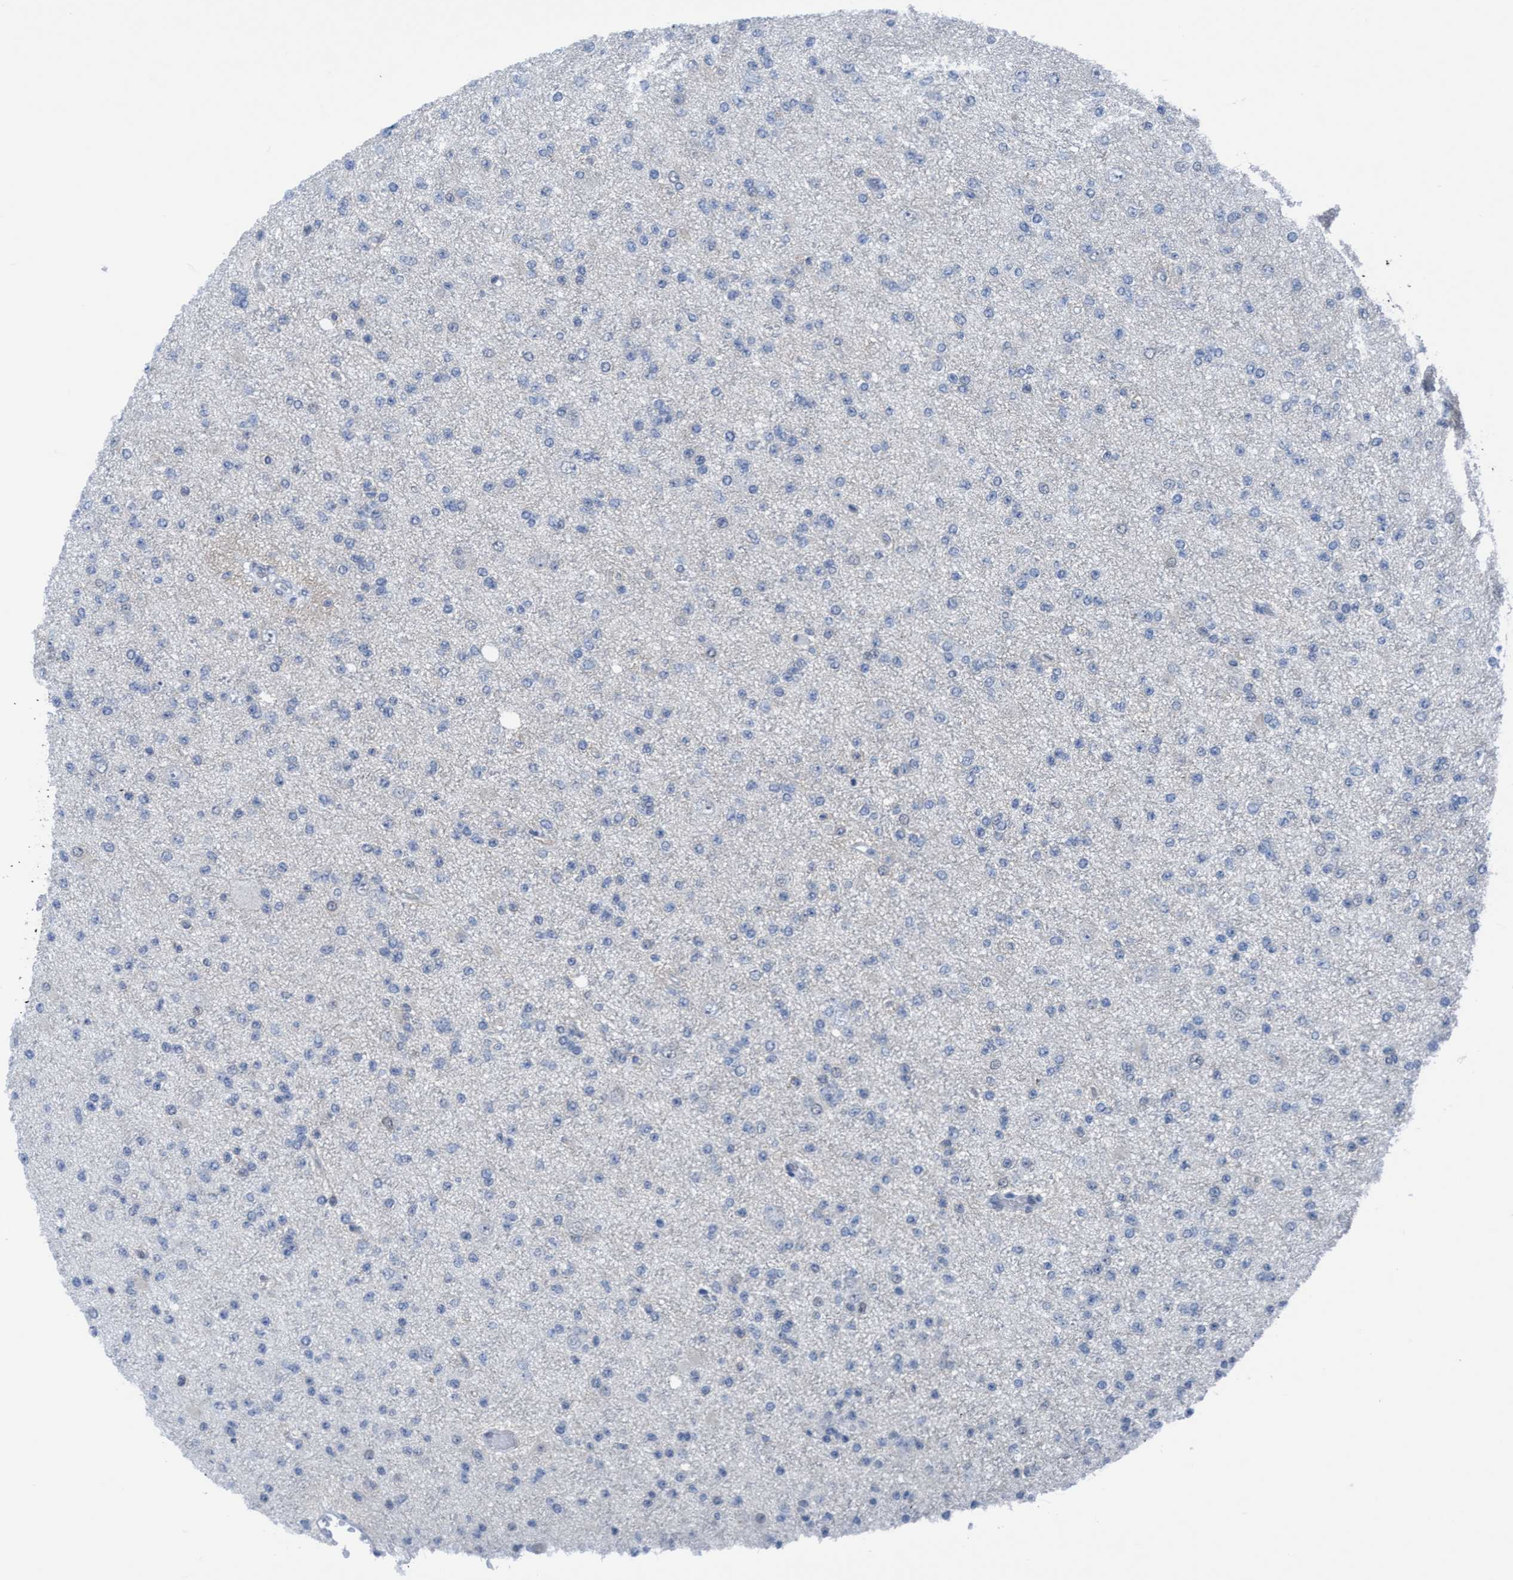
{"staining": {"intensity": "negative", "quantity": "none", "location": "none"}, "tissue": "glioma", "cell_type": "Tumor cells", "image_type": "cancer", "snomed": [{"axis": "morphology", "description": "Glioma, malignant, Low grade"}, {"axis": "topography", "description": "Brain"}], "caption": "This is an IHC micrograph of human low-grade glioma (malignant). There is no positivity in tumor cells.", "gene": "DNAI1", "patient": {"sex": "female", "age": 22}}